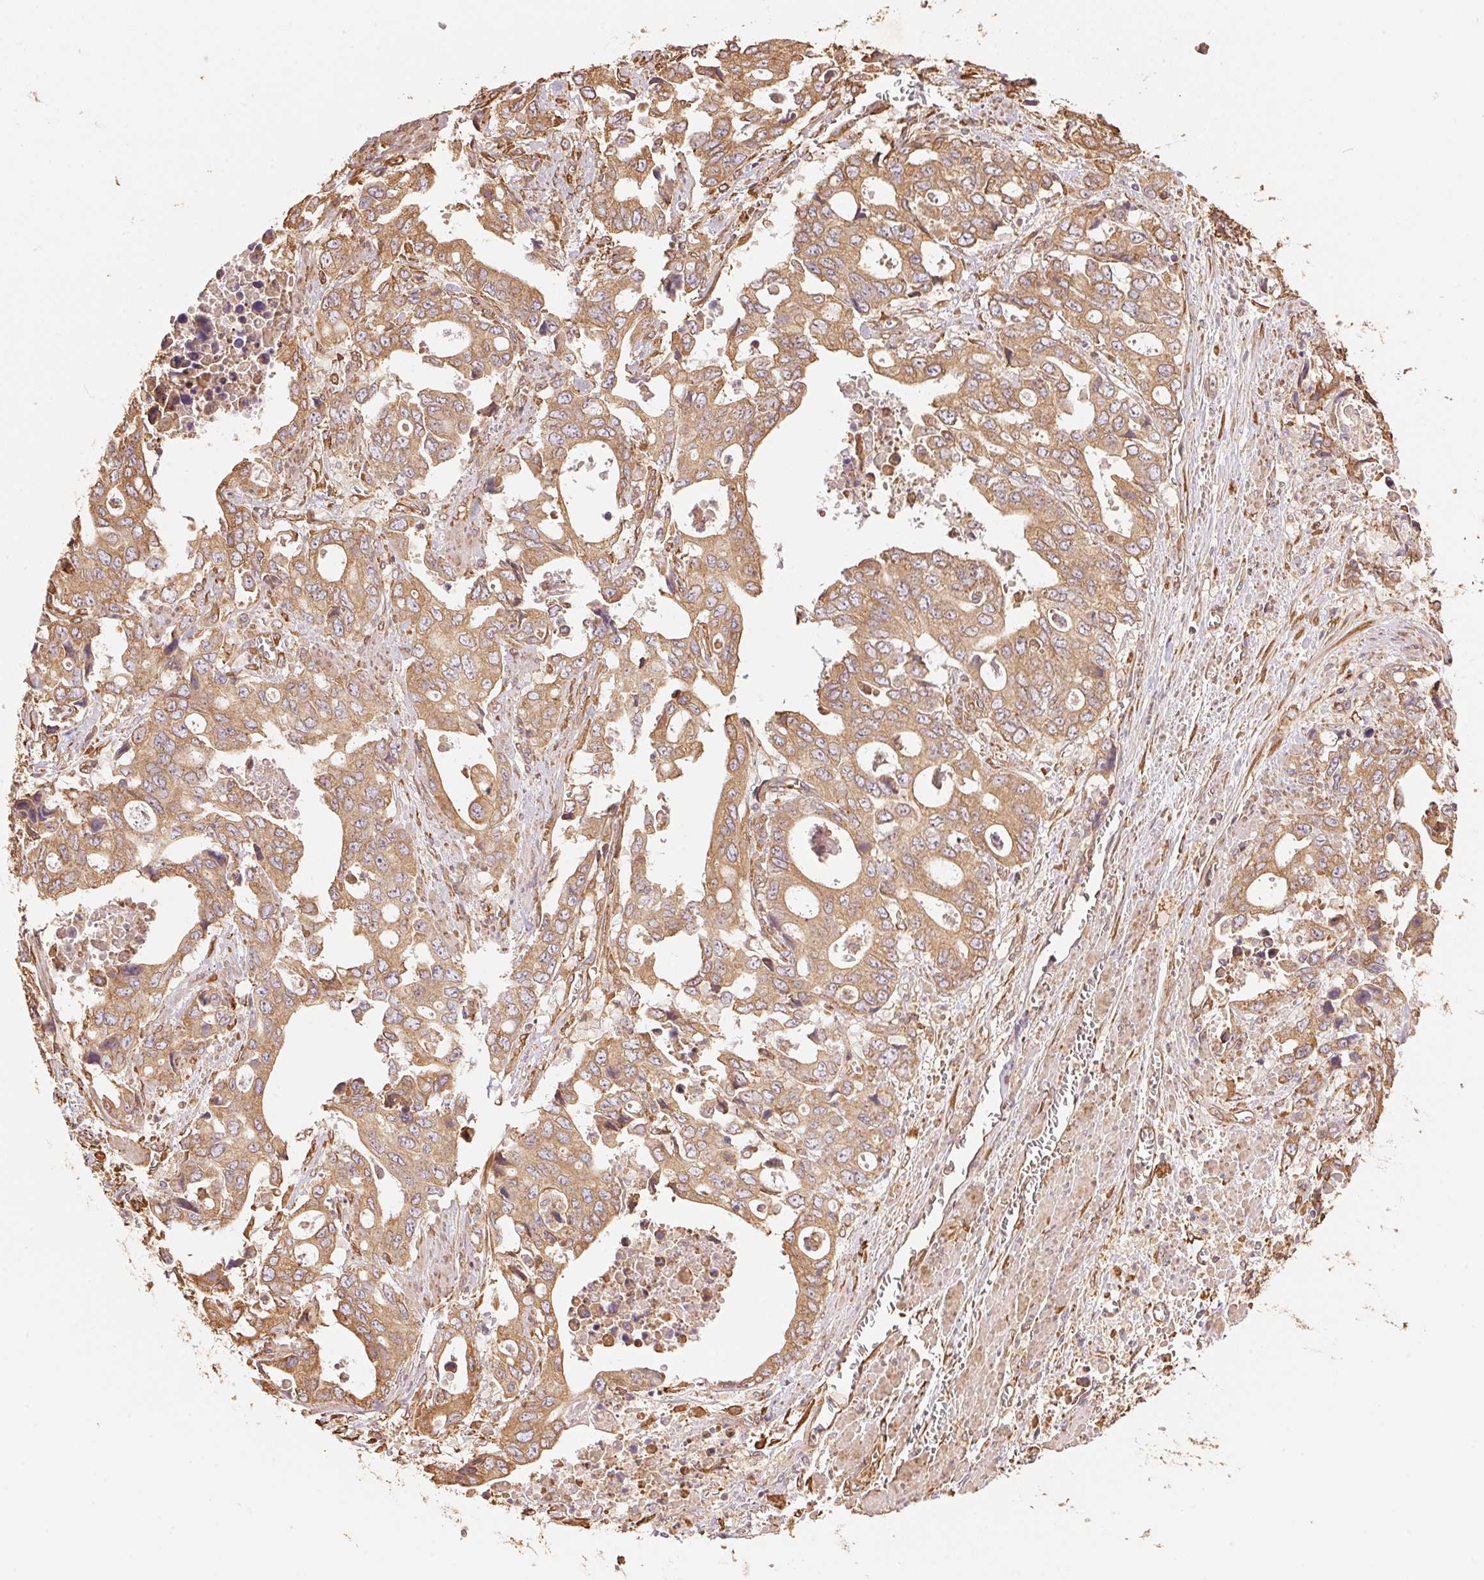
{"staining": {"intensity": "moderate", "quantity": ">75%", "location": "cytoplasmic/membranous"}, "tissue": "stomach cancer", "cell_type": "Tumor cells", "image_type": "cancer", "snomed": [{"axis": "morphology", "description": "Adenocarcinoma, NOS"}, {"axis": "topography", "description": "Stomach, upper"}], "caption": "A brown stain labels moderate cytoplasmic/membranous staining of a protein in stomach adenocarcinoma tumor cells.", "gene": "C6orf163", "patient": {"sex": "male", "age": 74}}